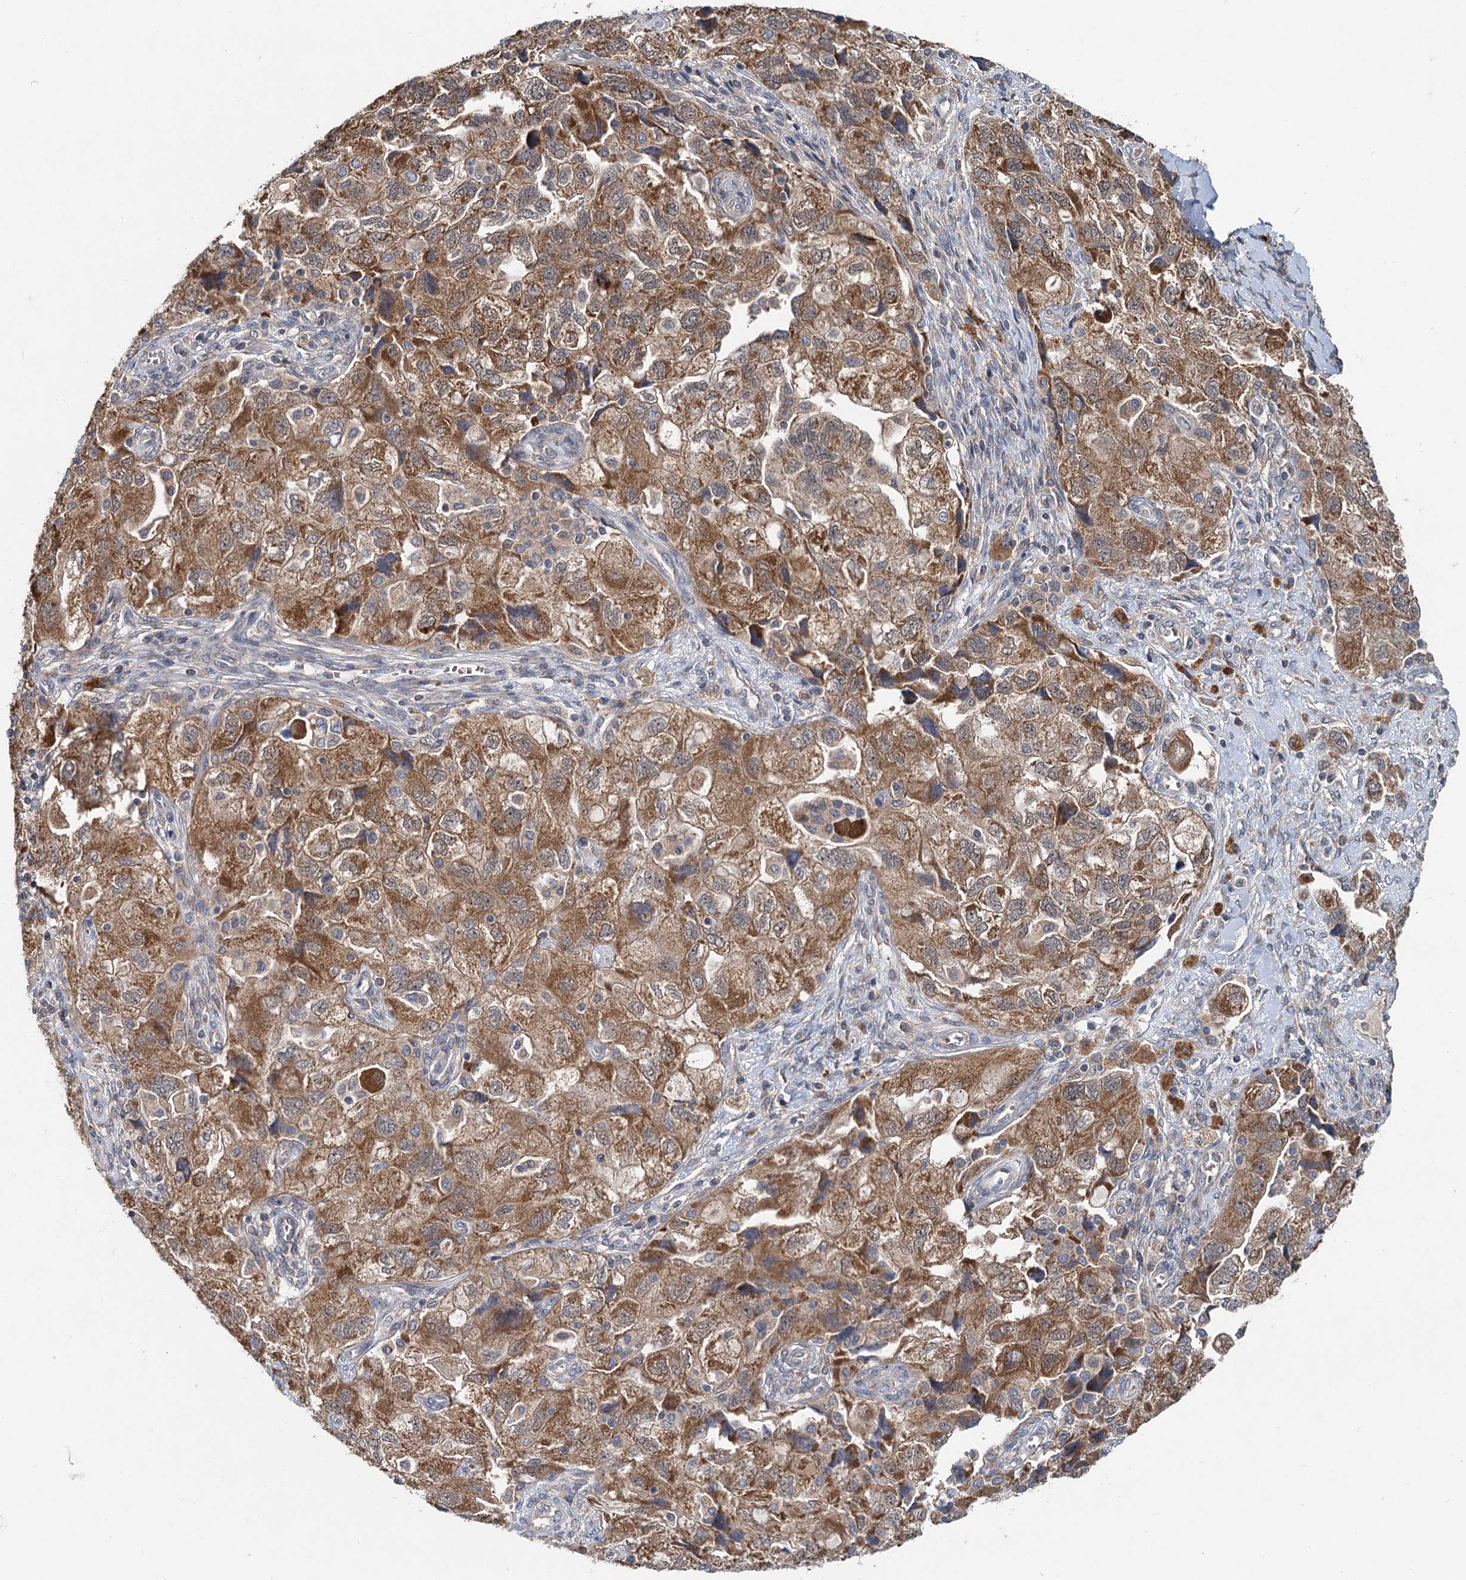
{"staining": {"intensity": "moderate", "quantity": ">75%", "location": "cytoplasmic/membranous"}, "tissue": "ovarian cancer", "cell_type": "Tumor cells", "image_type": "cancer", "snomed": [{"axis": "morphology", "description": "Carcinoma, NOS"}, {"axis": "morphology", "description": "Cystadenocarcinoma, serous, NOS"}, {"axis": "topography", "description": "Ovary"}], "caption": "Protein analysis of carcinoma (ovarian) tissue displays moderate cytoplasmic/membranous expression in about >75% of tumor cells.", "gene": "OTUB1", "patient": {"sex": "female", "age": 69}}